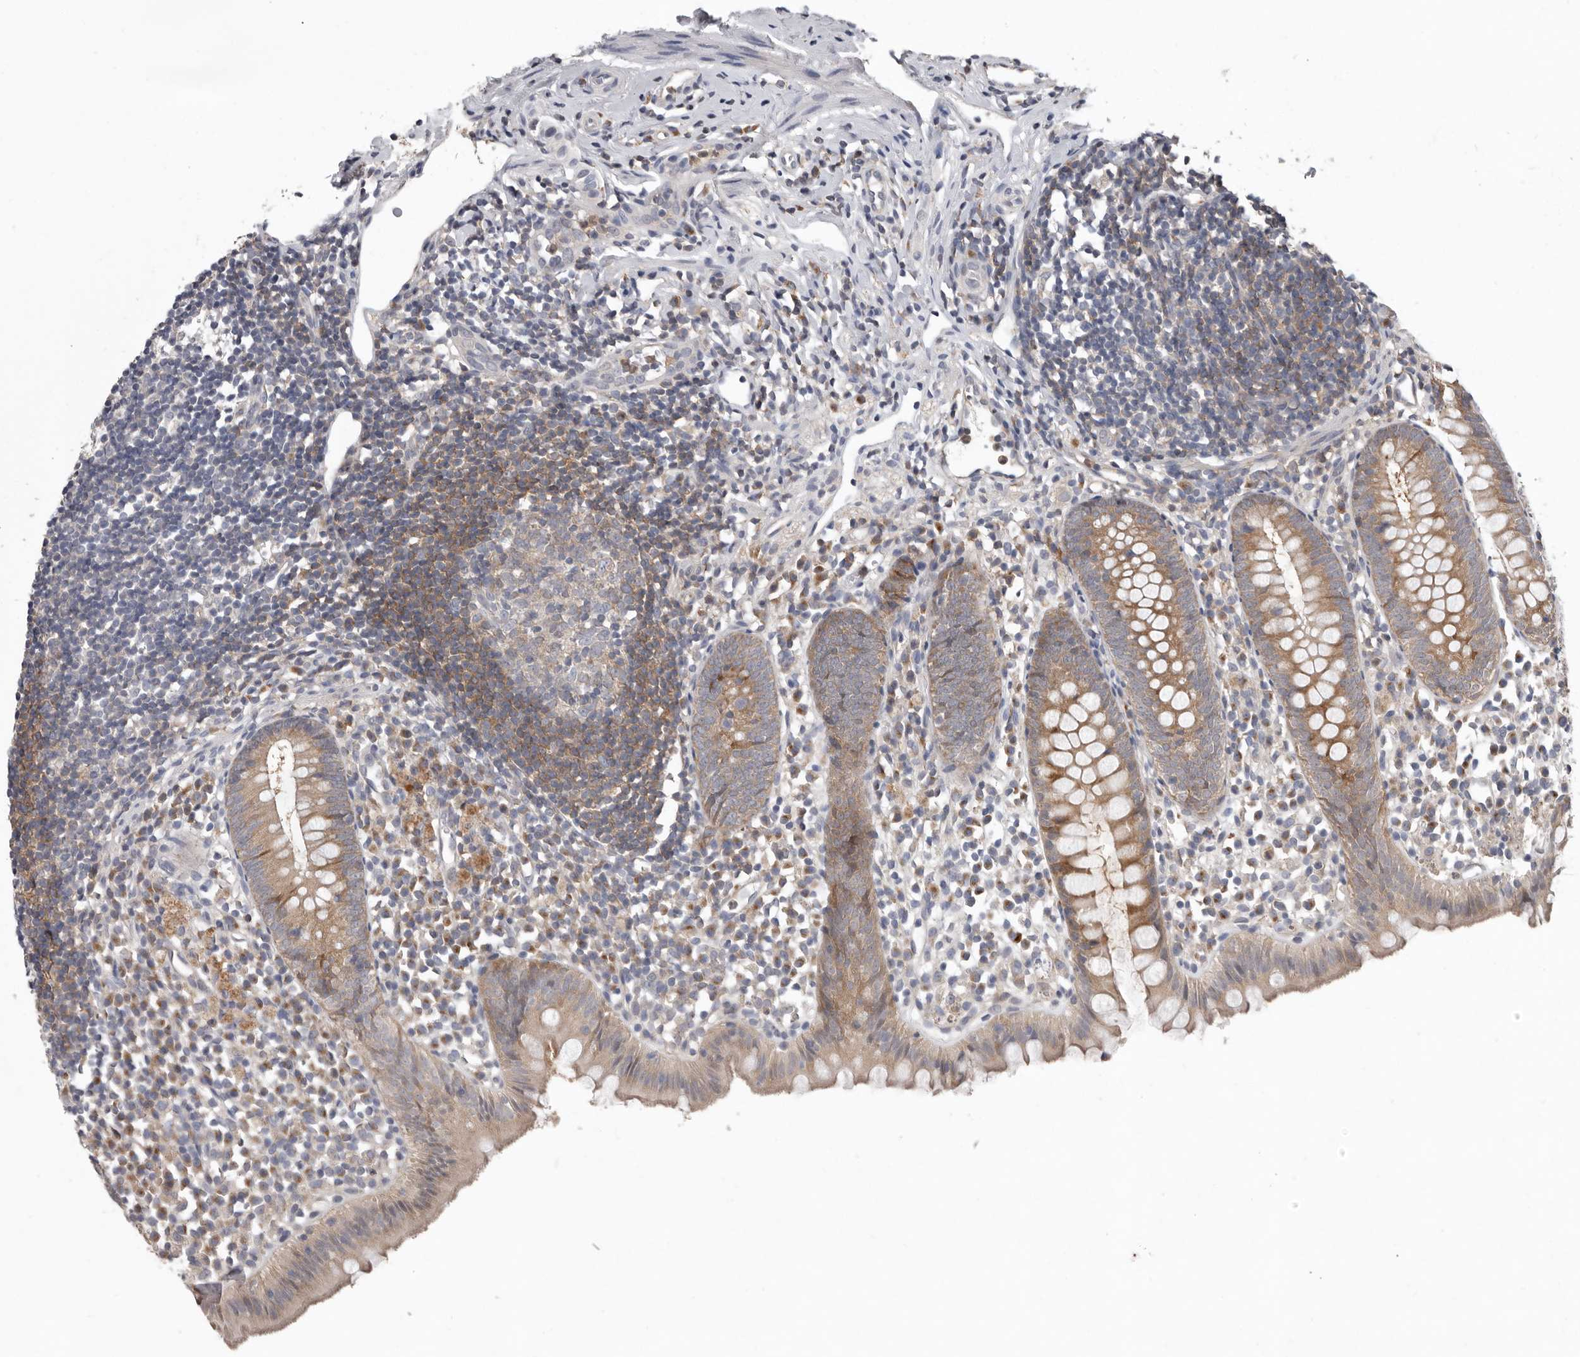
{"staining": {"intensity": "moderate", "quantity": ">75%", "location": "cytoplasmic/membranous"}, "tissue": "appendix", "cell_type": "Glandular cells", "image_type": "normal", "snomed": [{"axis": "morphology", "description": "Normal tissue, NOS"}, {"axis": "topography", "description": "Appendix"}], "caption": "Appendix stained with DAB (3,3'-diaminobenzidine) immunohistochemistry exhibits medium levels of moderate cytoplasmic/membranous expression in about >75% of glandular cells.", "gene": "RALGPS2", "patient": {"sex": "female", "age": 20}}